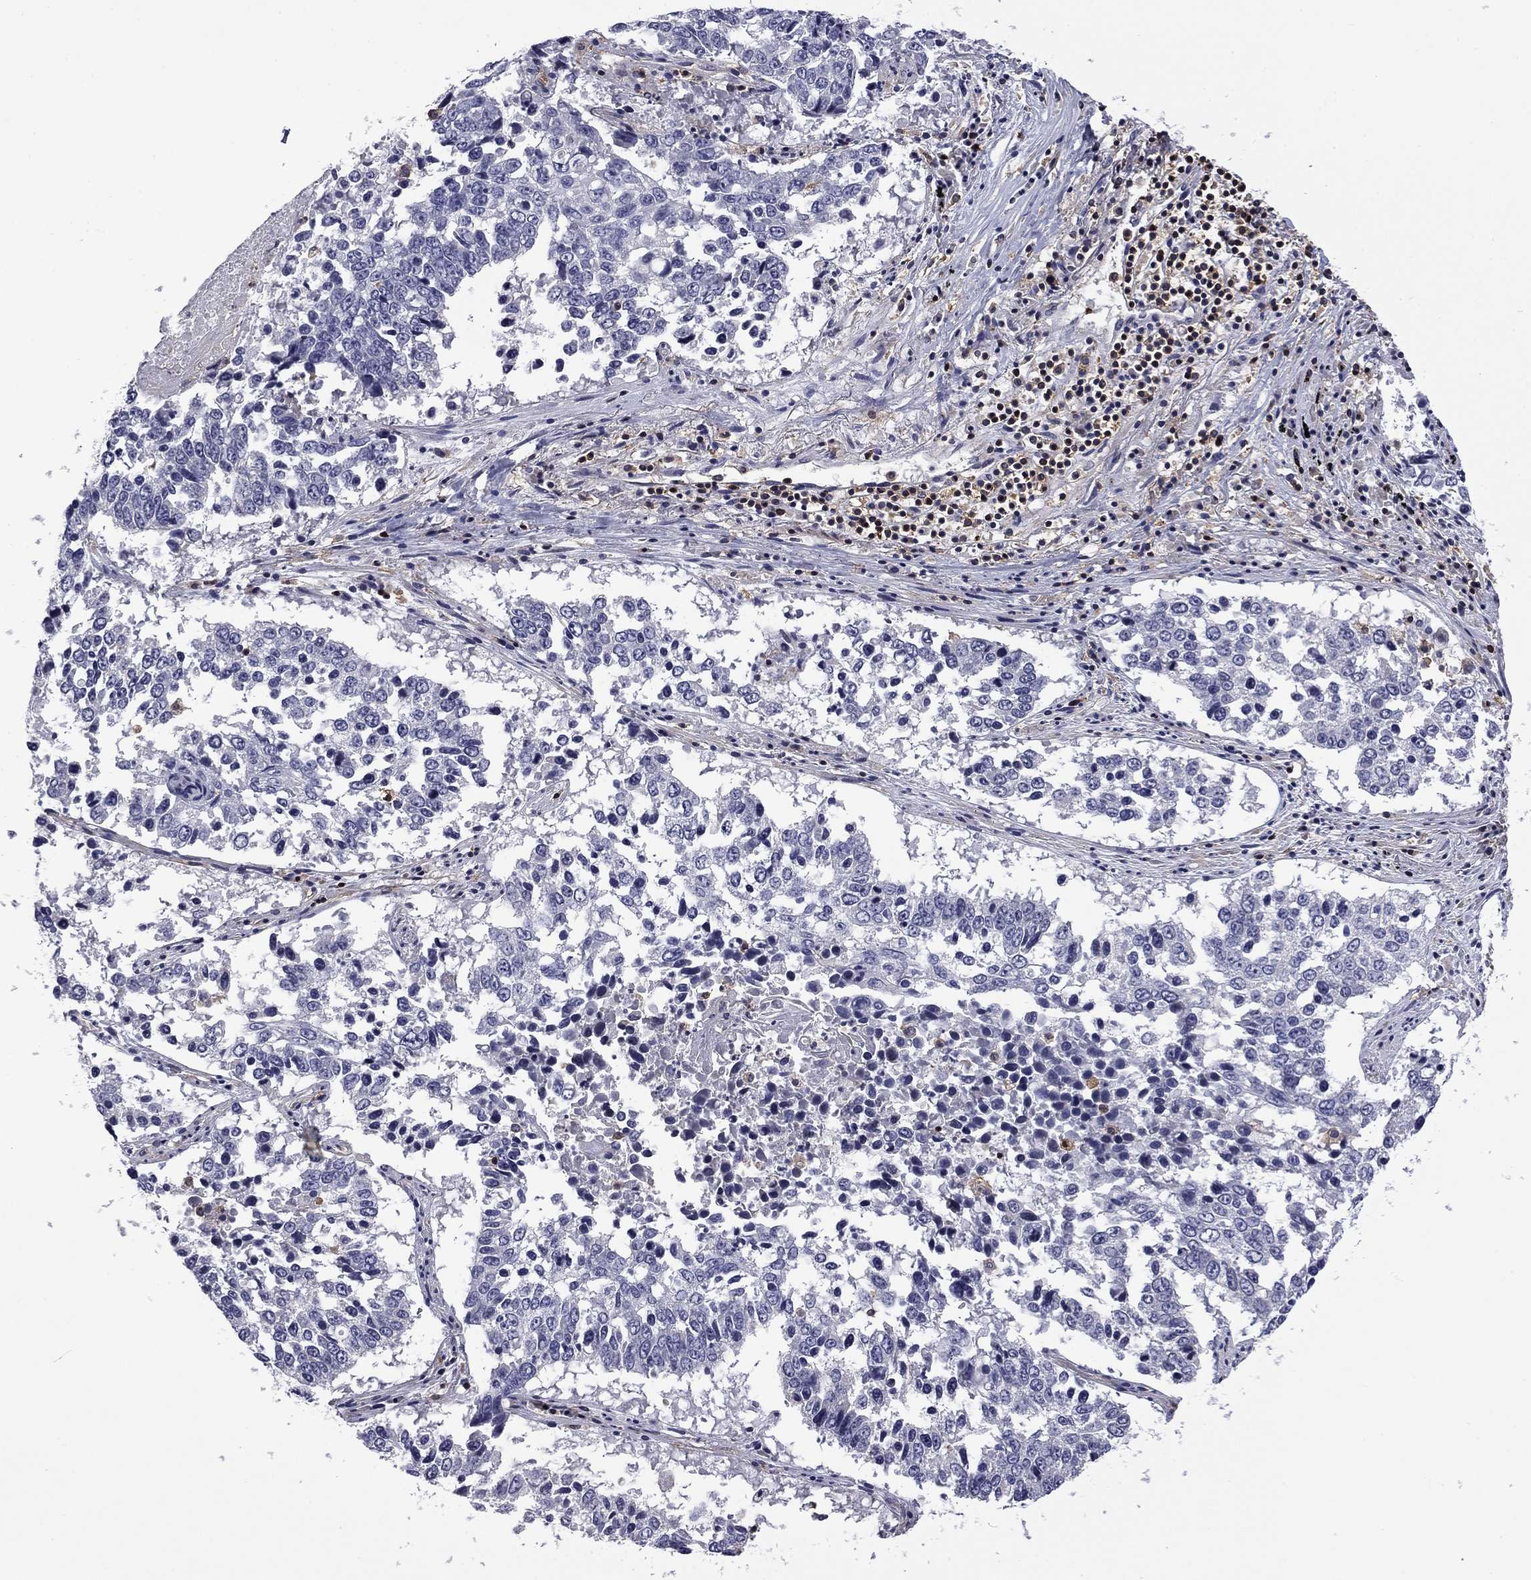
{"staining": {"intensity": "negative", "quantity": "none", "location": "none"}, "tissue": "lung cancer", "cell_type": "Tumor cells", "image_type": "cancer", "snomed": [{"axis": "morphology", "description": "Squamous cell carcinoma, NOS"}, {"axis": "topography", "description": "Lung"}], "caption": "The photomicrograph reveals no significant expression in tumor cells of lung cancer (squamous cell carcinoma). (DAB (3,3'-diaminobenzidine) immunohistochemistry (IHC) visualized using brightfield microscopy, high magnification).", "gene": "ARHGAP45", "patient": {"sex": "male", "age": 82}}